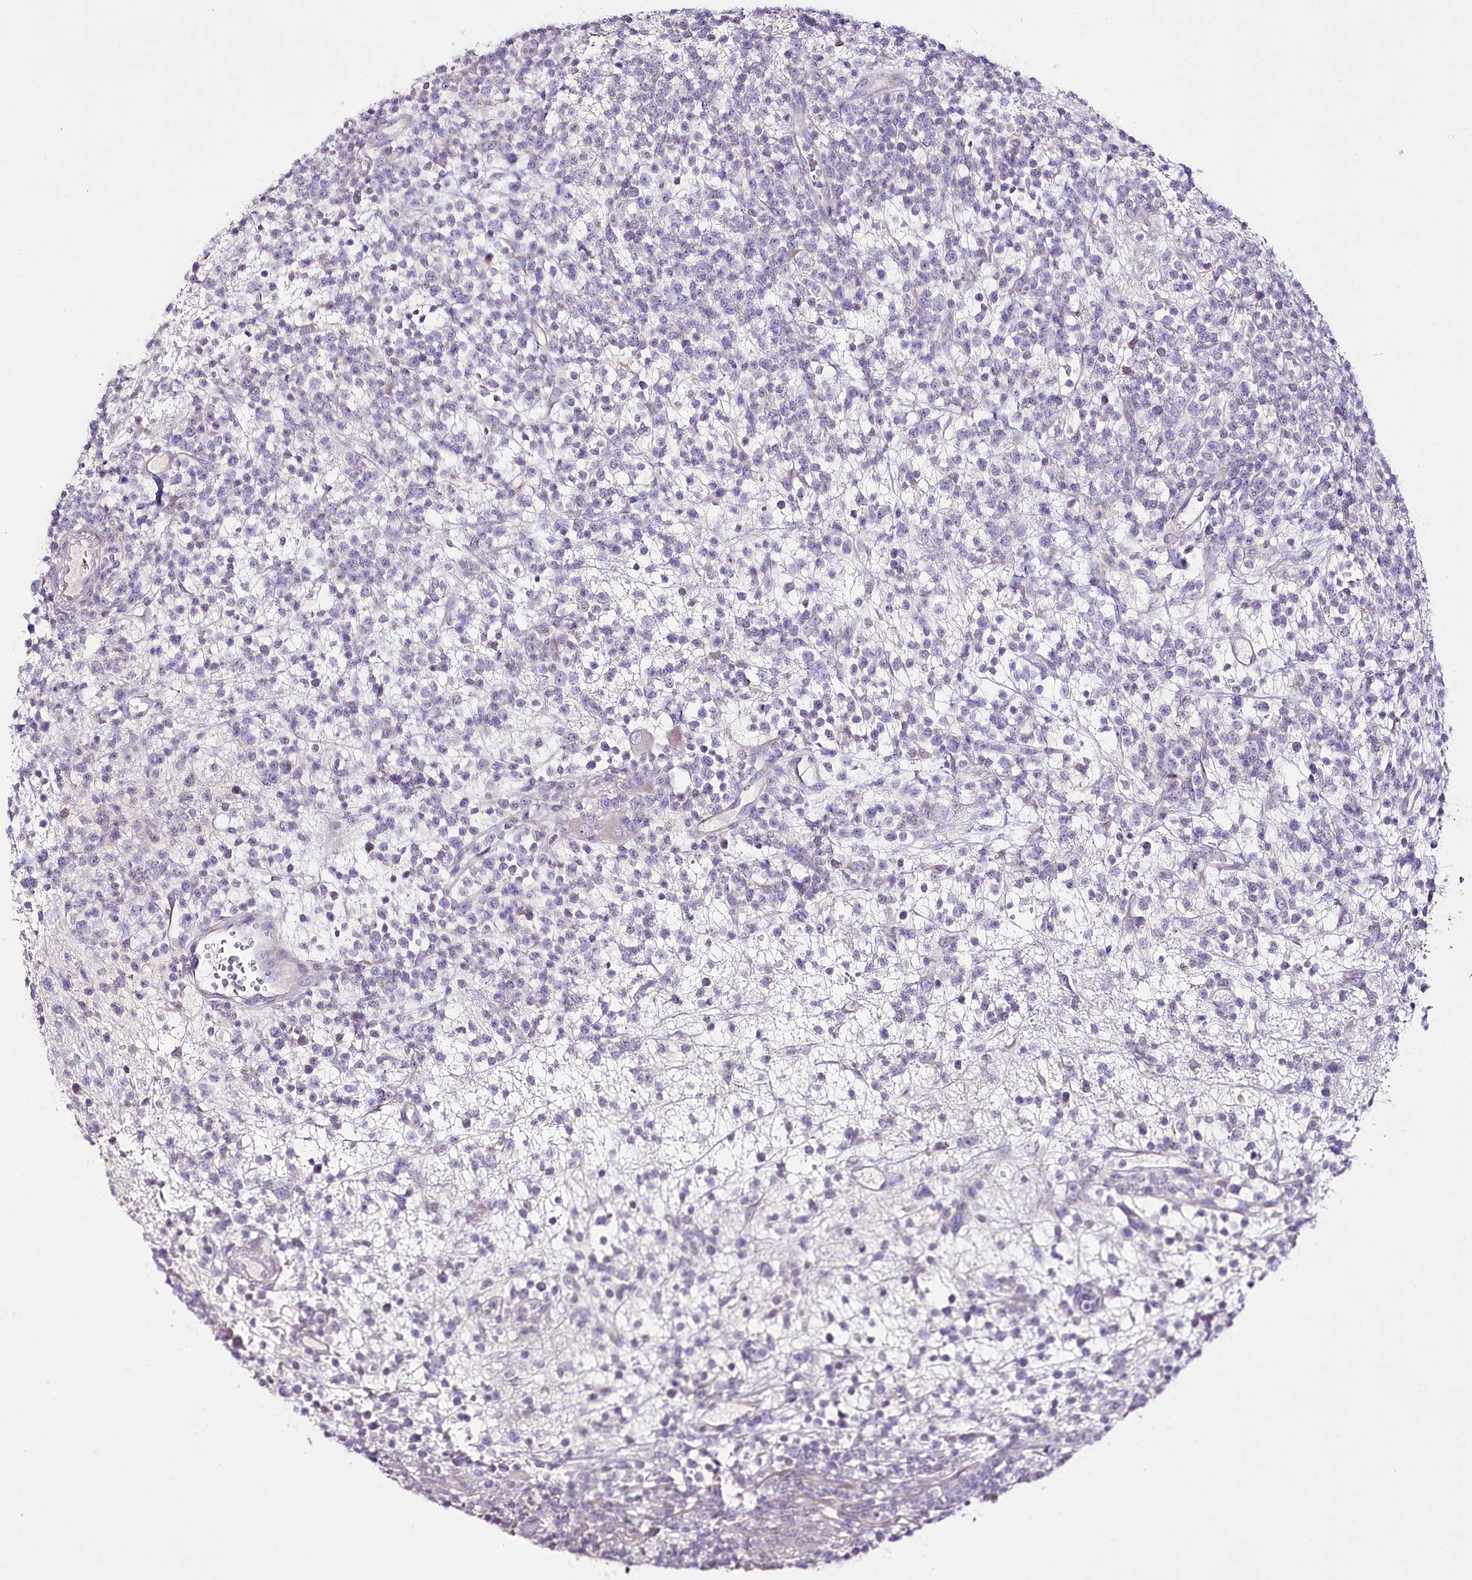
{"staining": {"intensity": "negative", "quantity": "none", "location": "none"}, "tissue": "lymphoma", "cell_type": "Tumor cells", "image_type": "cancer", "snomed": [{"axis": "morphology", "description": "Malignant lymphoma, non-Hodgkin's type, High grade"}, {"axis": "topography", "description": "Colon"}], "caption": "Immunohistochemical staining of lymphoma reveals no significant positivity in tumor cells.", "gene": "LRRC14B", "patient": {"sex": "female", "age": 53}}